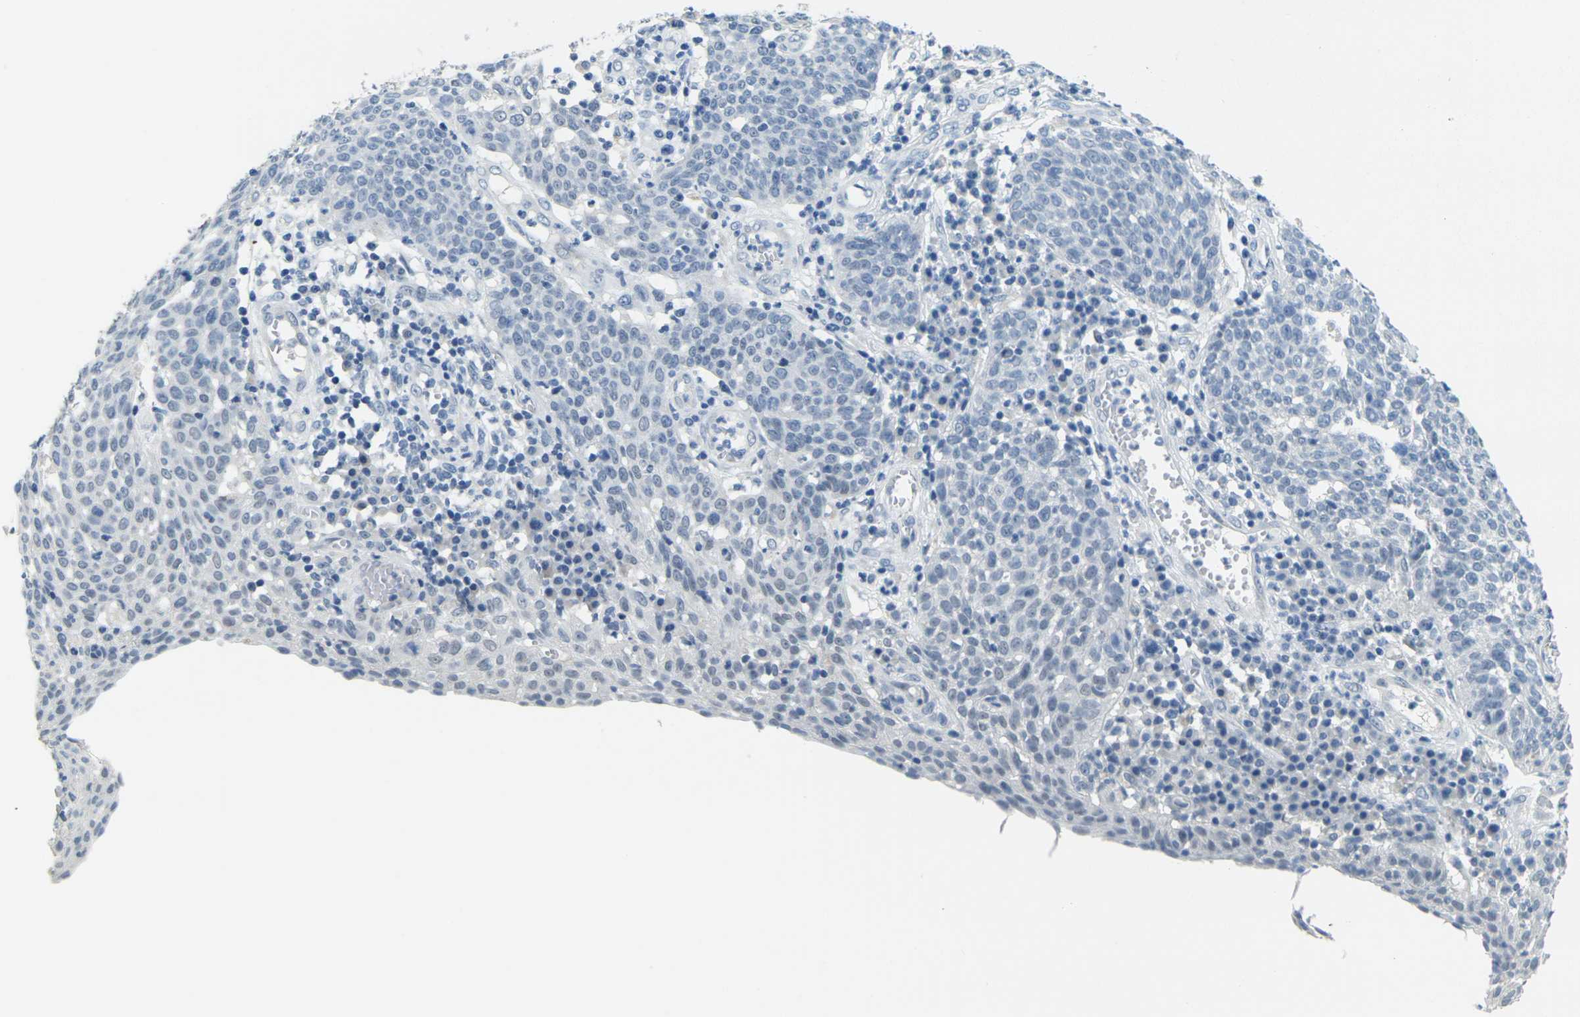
{"staining": {"intensity": "negative", "quantity": "none", "location": "none"}, "tissue": "cervical cancer", "cell_type": "Tumor cells", "image_type": "cancer", "snomed": [{"axis": "morphology", "description": "Squamous cell carcinoma, NOS"}, {"axis": "topography", "description": "Cervix"}], "caption": "Immunohistochemical staining of cervical squamous cell carcinoma shows no significant staining in tumor cells.", "gene": "GPR15", "patient": {"sex": "female", "age": 34}}